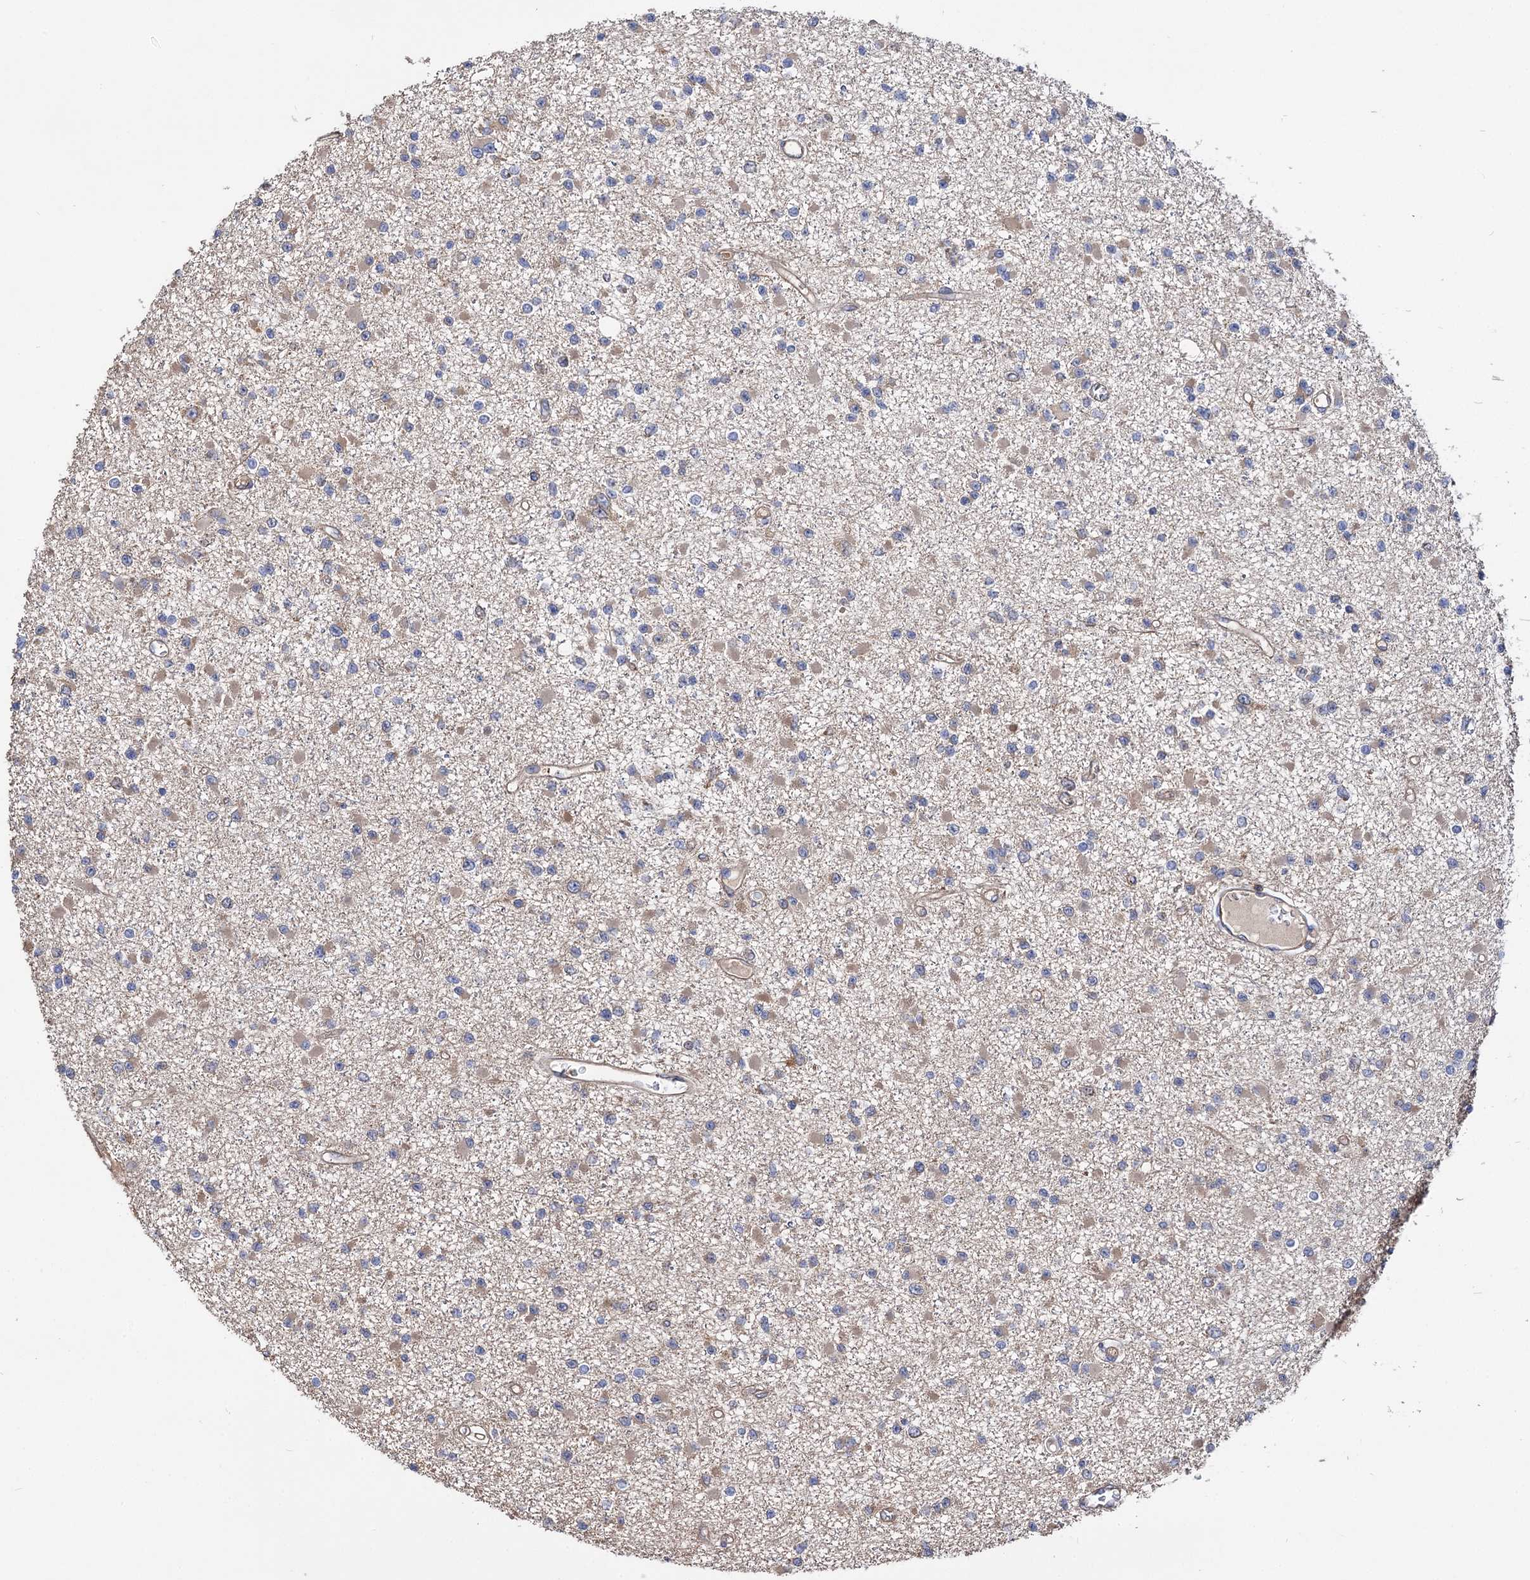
{"staining": {"intensity": "weak", "quantity": "<25%", "location": "cytoplasmic/membranous"}, "tissue": "glioma", "cell_type": "Tumor cells", "image_type": "cancer", "snomed": [{"axis": "morphology", "description": "Glioma, malignant, Low grade"}, {"axis": "topography", "description": "Brain"}], "caption": "This is a photomicrograph of immunohistochemistry (IHC) staining of low-grade glioma (malignant), which shows no positivity in tumor cells.", "gene": "IDI1", "patient": {"sex": "female", "age": 22}}